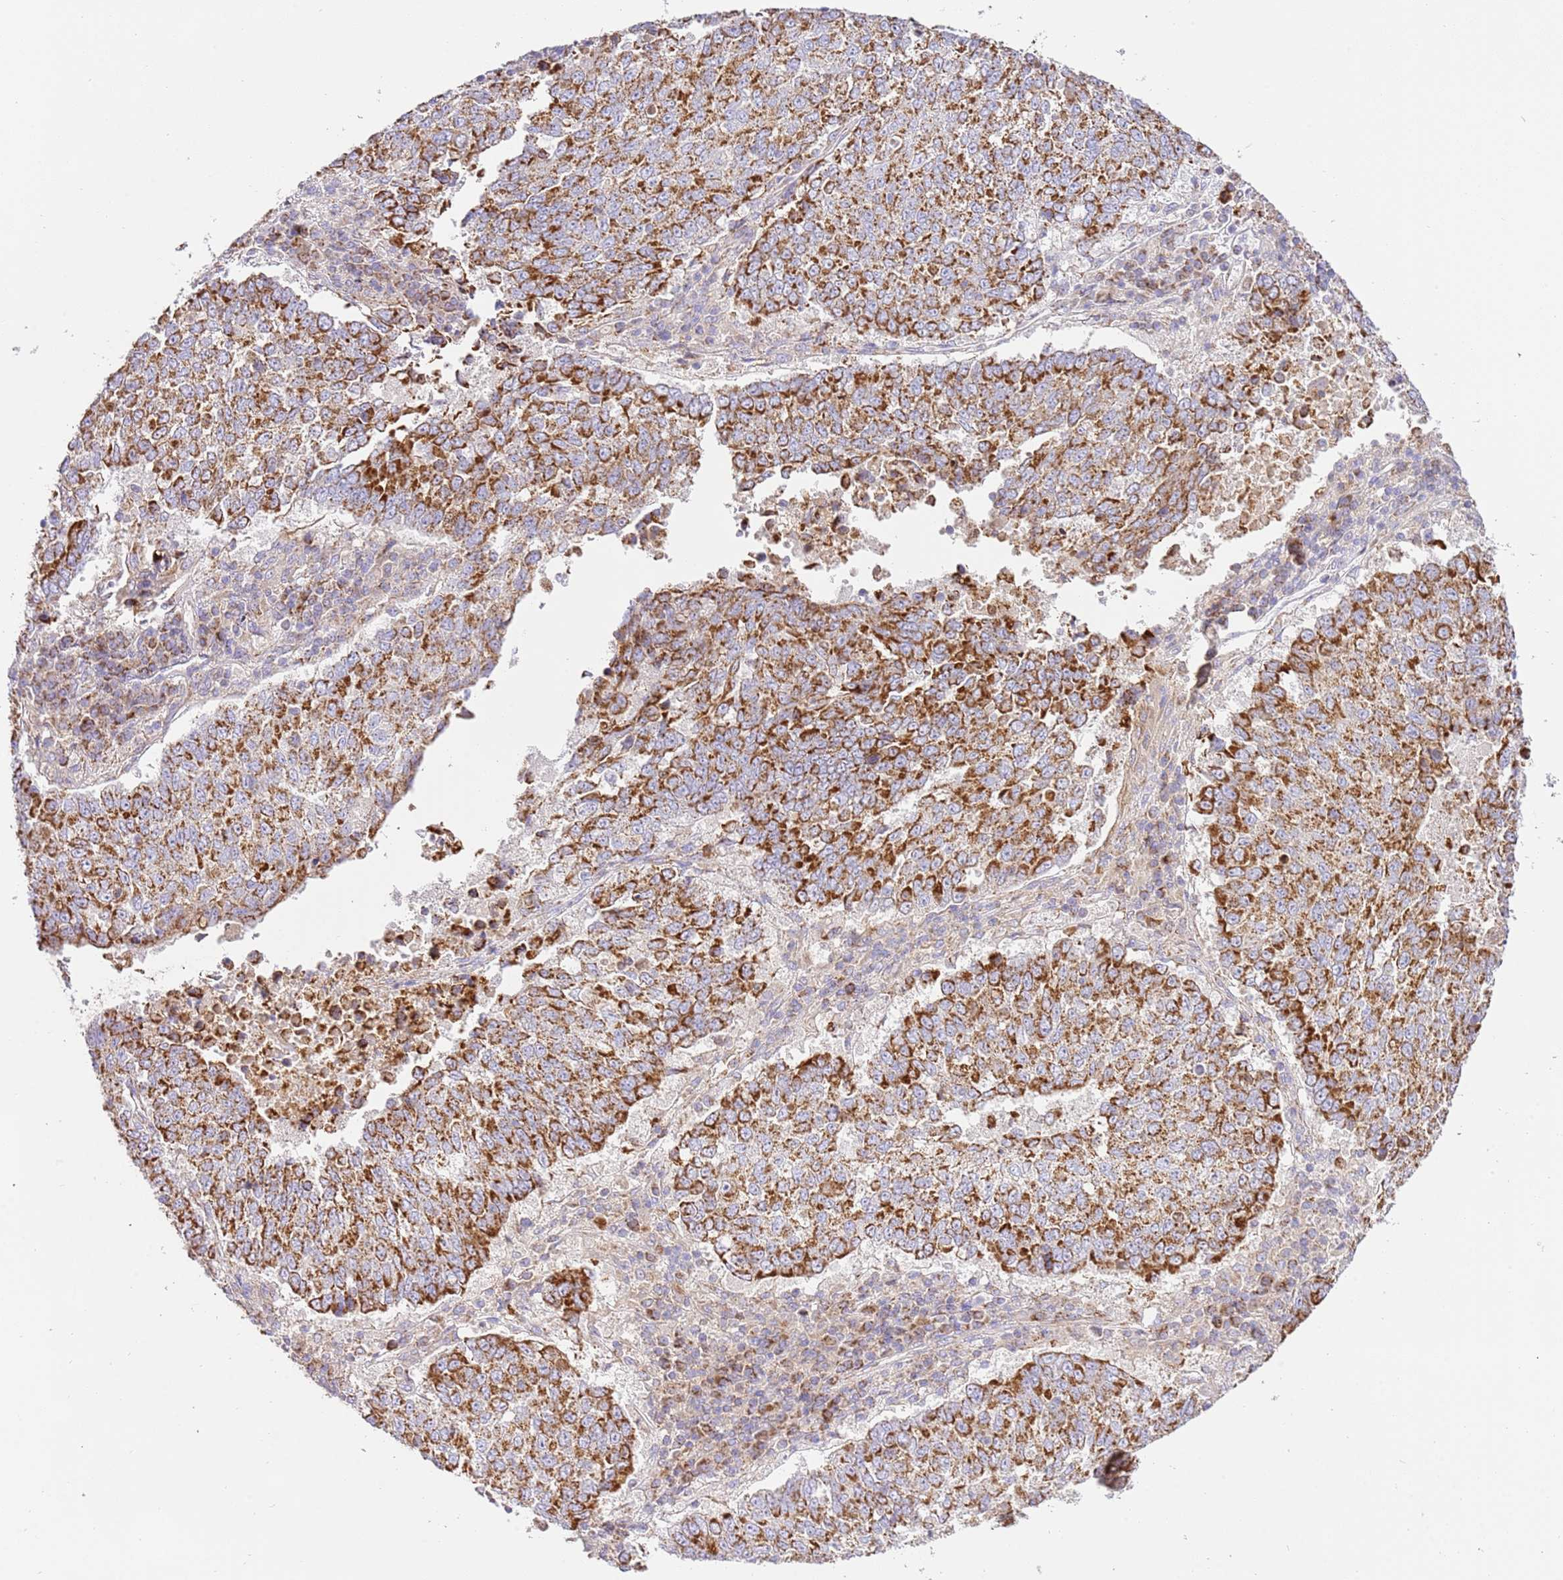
{"staining": {"intensity": "strong", "quantity": ">75%", "location": "cytoplasmic/membranous"}, "tissue": "lung cancer", "cell_type": "Tumor cells", "image_type": "cancer", "snomed": [{"axis": "morphology", "description": "Squamous cell carcinoma, NOS"}, {"axis": "topography", "description": "Lung"}], "caption": "Immunohistochemistry (DAB (3,3'-diaminobenzidine)) staining of lung squamous cell carcinoma shows strong cytoplasmic/membranous protein positivity in about >75% of tumor cells.", "gene": "ZBTB39", "patient": {"sex": "male", "age": 73}}